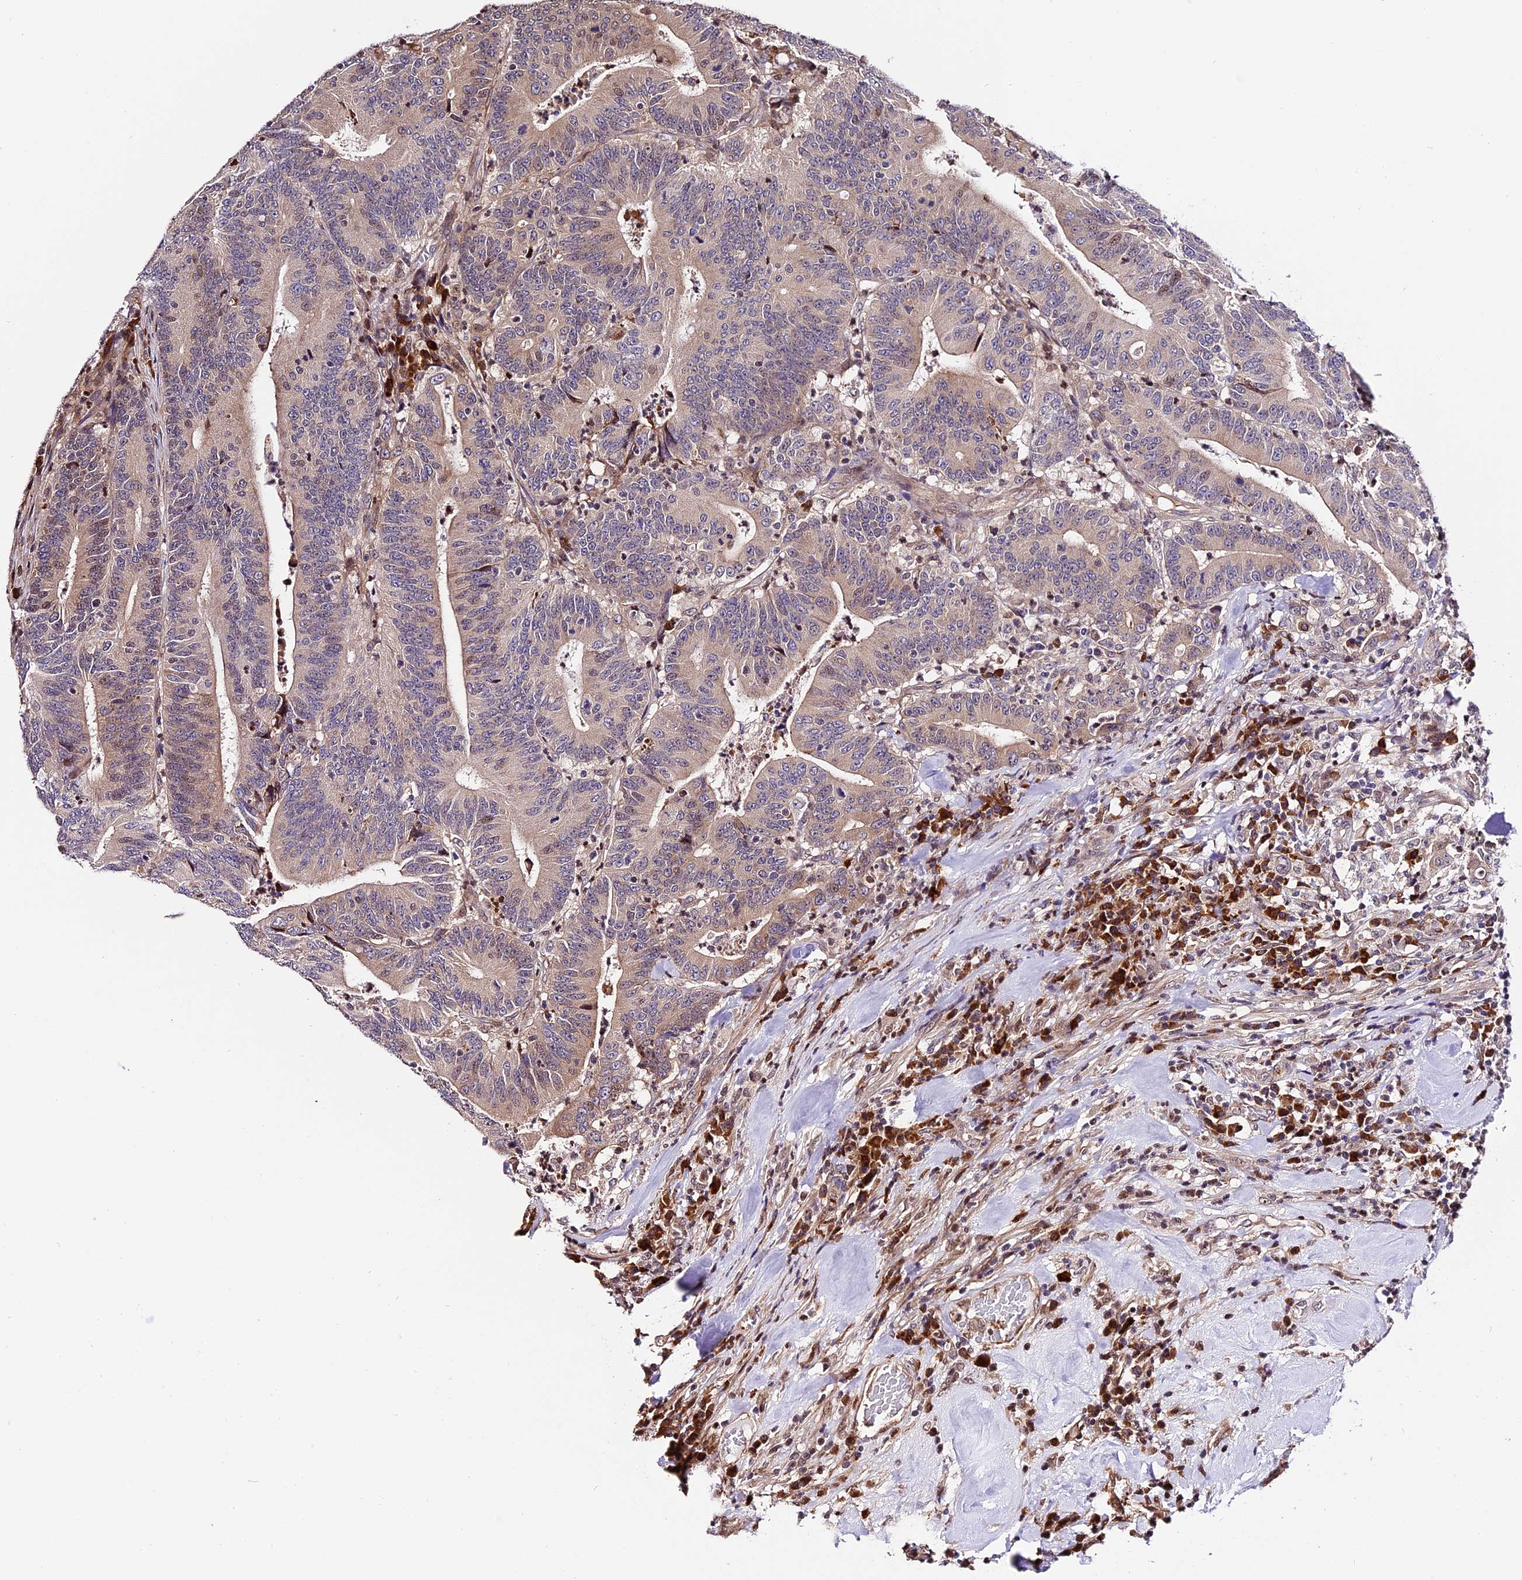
{"staining": {"intensity": "moderate", "quantity": "25%-75%", "location": "cytoplasmic/membranous,nuclear"}, "tissue": "colorectal cancer", "cell_type": "Tumor cells", "image_type": "cancer", "snomed": [{"axis": "morphology", "description": "Adenocarcinoma, NOS"}, {"axis": "topography", "description": "Colon"}], "caption": "Colorectal adenocarcinoma was stained to show a protein in brown. There is medium levels of moderate cytoplasmic/membranous and nuclear positivity in about 25%-75% of tumor cells.", "gene": "HERPUD1", "patient": {"sex": "female", "age": 66}}